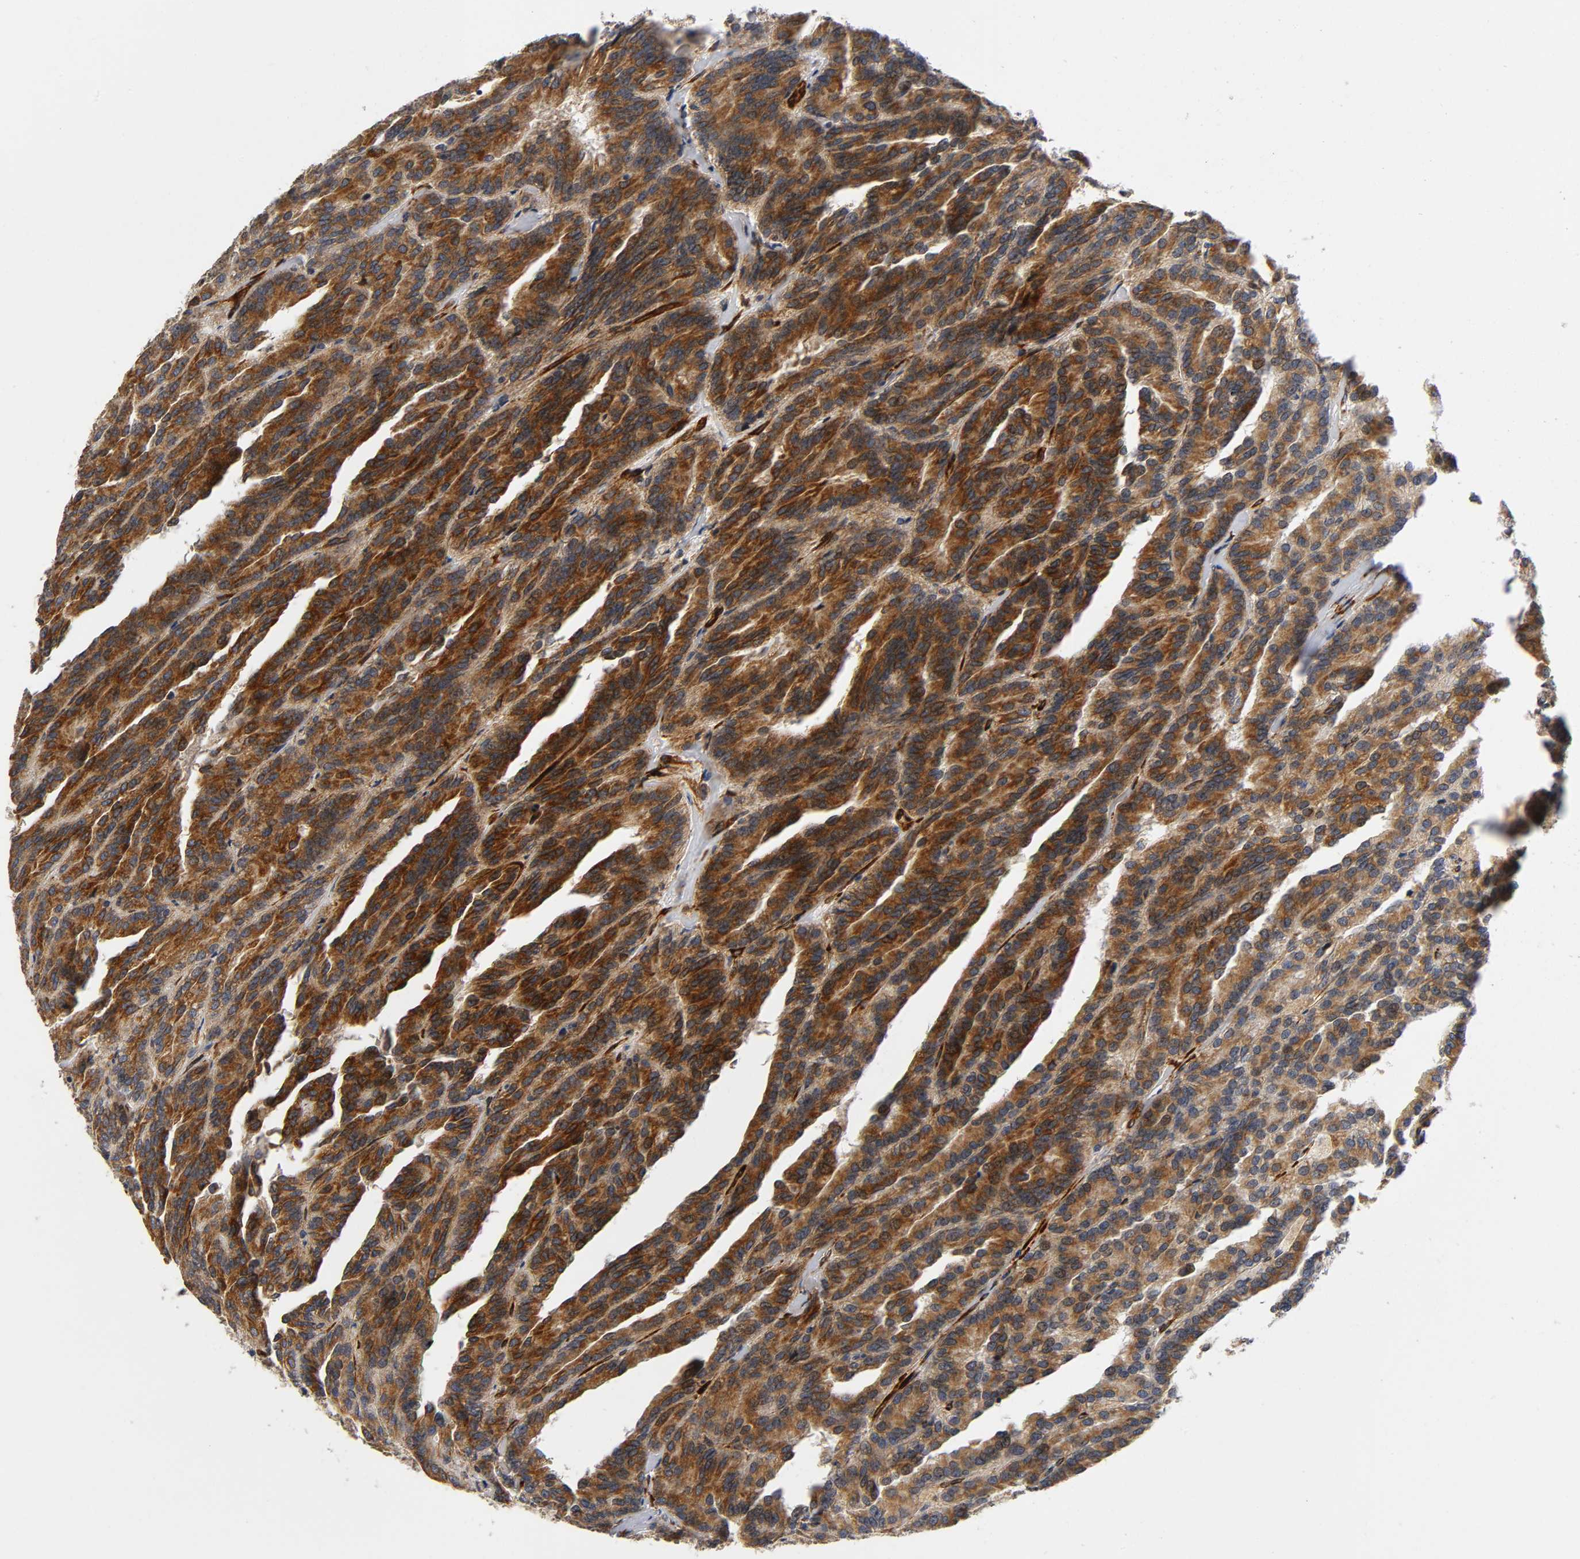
{"staining": {"intensity": "strong", "quantity": ">75%", "location": "cytoplasmic/membranous"}, "tissue": "renal cancer", "cell_type": "Tumor cells", "image_type": "cancer", "snomed": [{"axis": "morphology", "description": "Adenocarcinoma, NOS"}, {"axis": "topography", "description": "Kidney"}], "caption": "Strong cytoplasmic/membranous expression for a protein is appreciated in about >75% of tumor cells of renal cancer using immunohistochemistry (IHC).", "gene": "SOS2", "patient": {"sex": "male", "age": 46}}